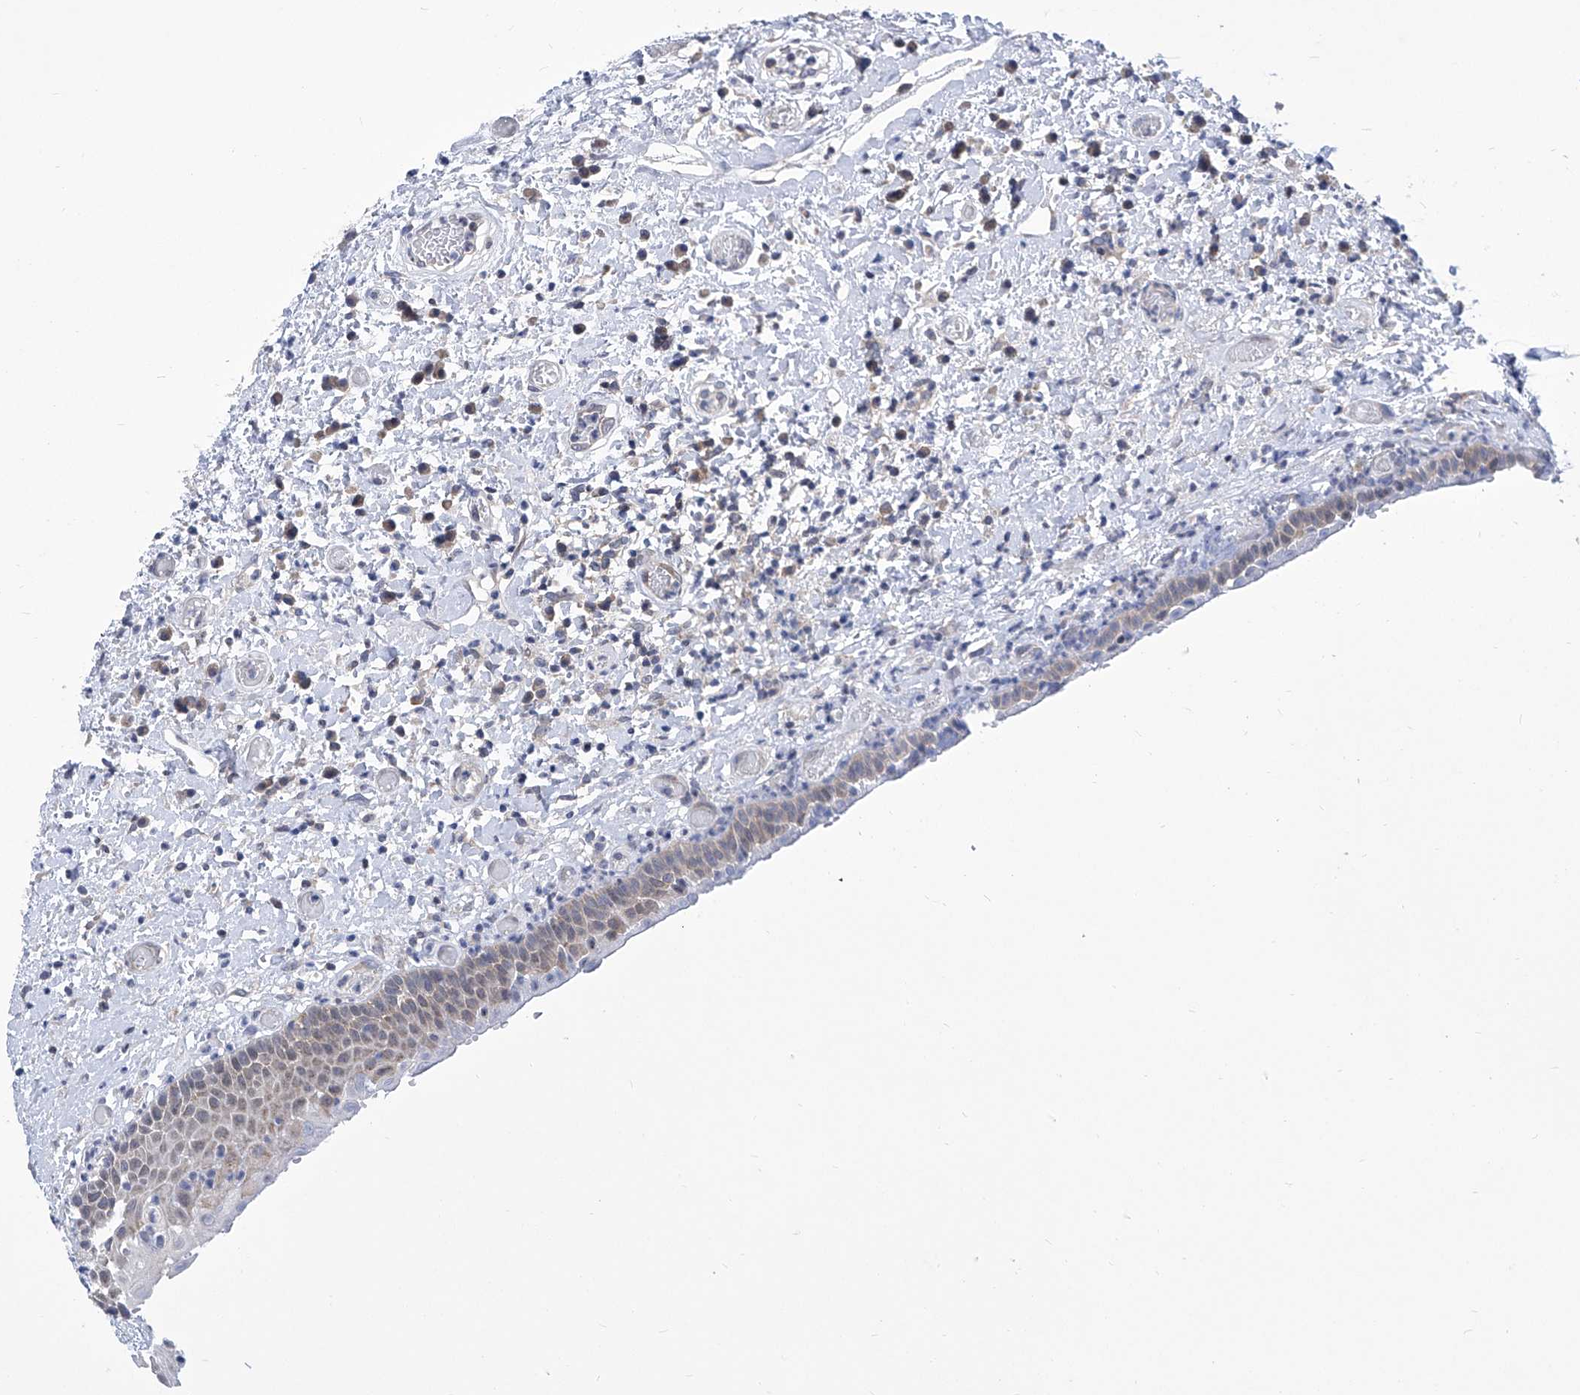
{"staining": {"intensity": "weak", "quantity": "<25%", "location": "cytoplasmic/membranous"}, "tissue": "oral mucosa", "cell_type": "Squamous epithelial cells", "image_type": "normal", "snomed": [{"axis": "morphology", "description": "Normal tissue, NOS"}, {"axis": "topography", "description": "Oral tissue"}], "caption": "Squamous epithelial cells show no significant positivity in normal oral mucosa. Nuclei are stained in blue.", "gene": "EIF3M", "patient": {"sex": "female", "age": 76}}